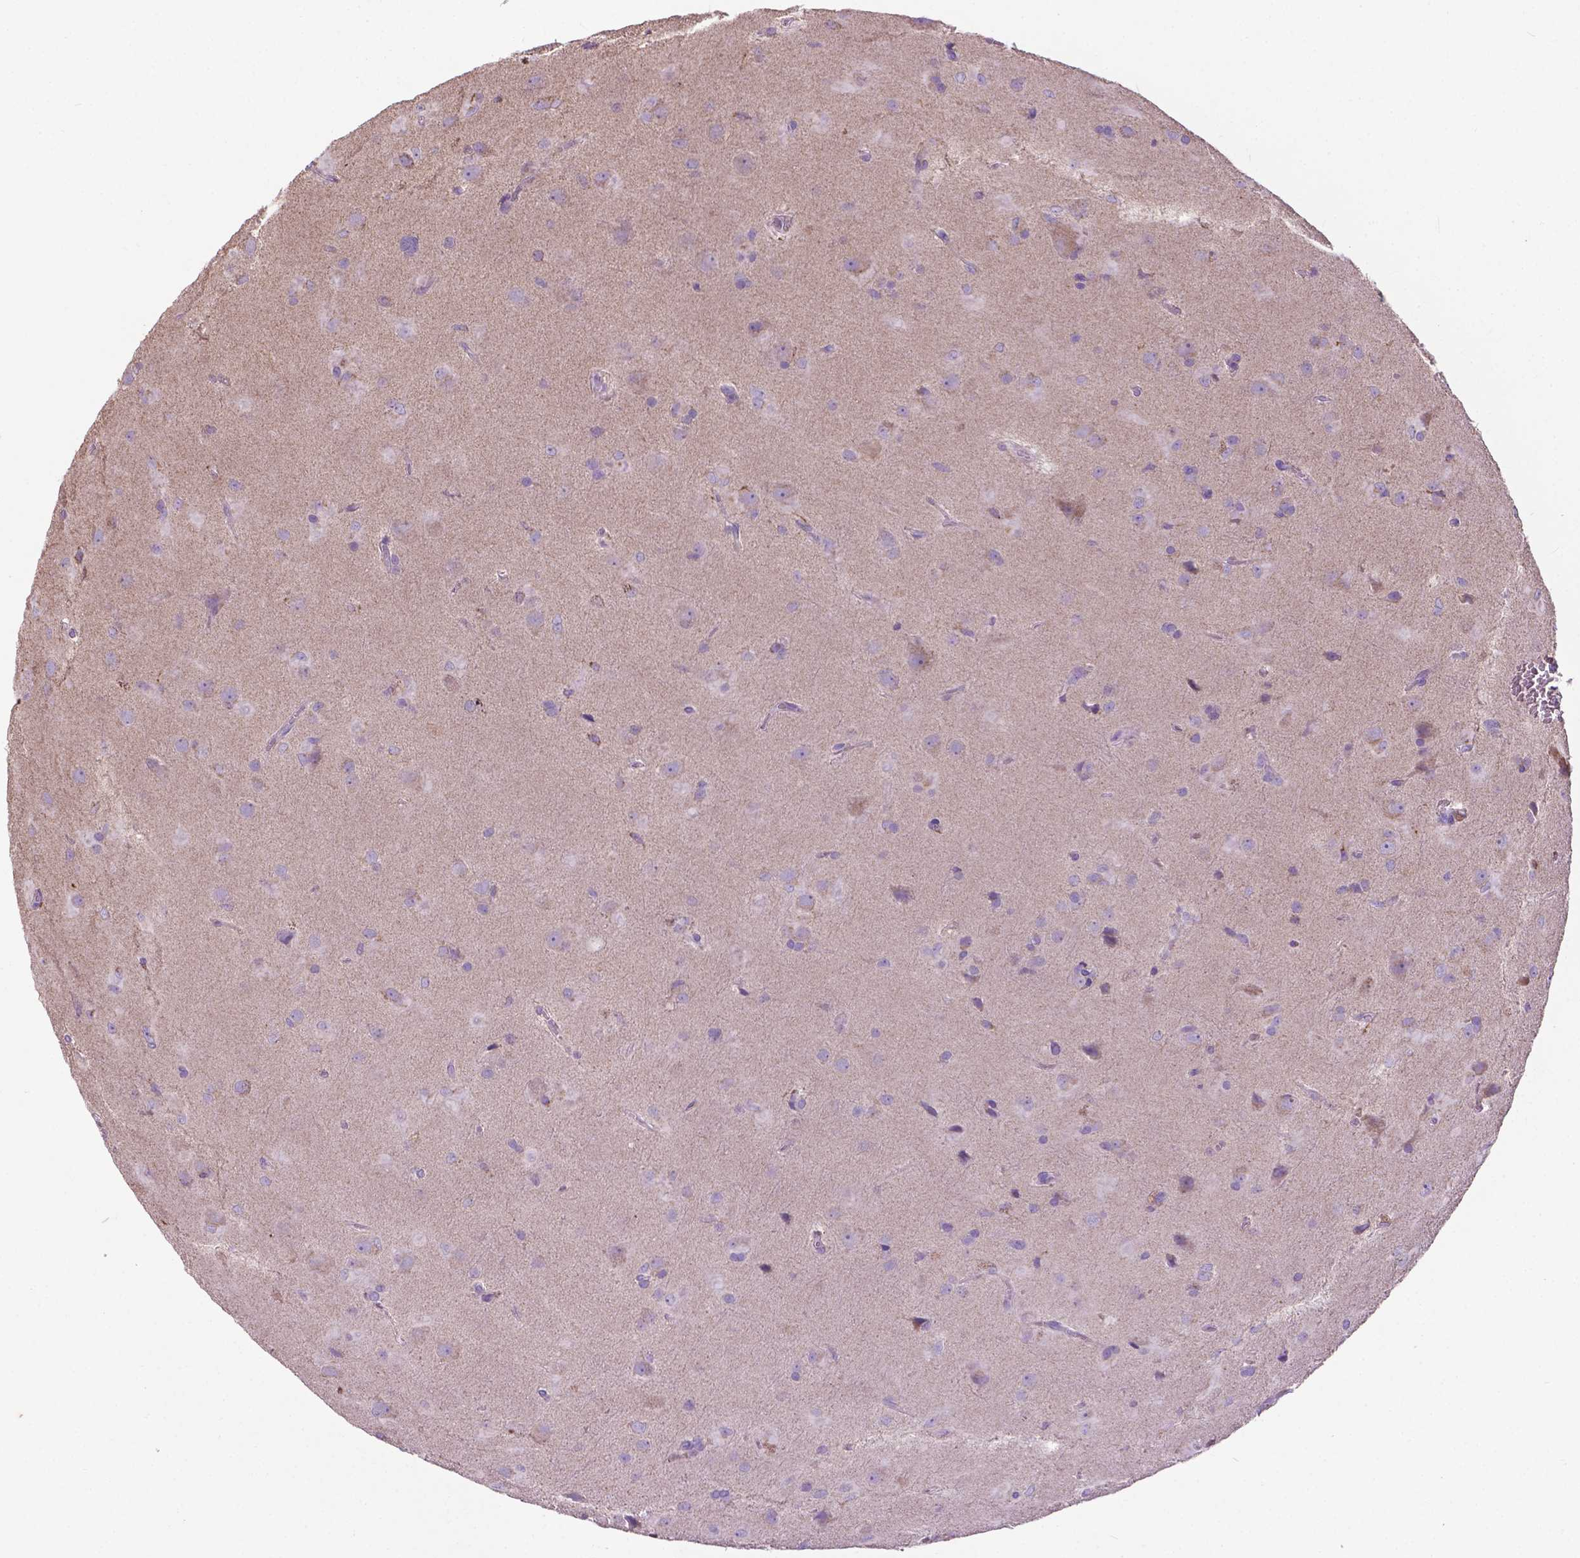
{"staining": {"intensity": "negative", "quantity": "none", "location": "none"}, "tissue": "glioma", "cell_type": "Tumor cells", "image_type": "cancer", "snomed": [{"axis": "morphology", "description": "Glioma, malignant, Low grade"}, {"axis": "topography", "description": "Brain"}], "caption": "Tumor cells are negative for brown protein staining in malignant low-grade glioma. Nuclei are stained in blue.", "gene": "VDAC1", "patient": {"sex": "male", "age": 58}}